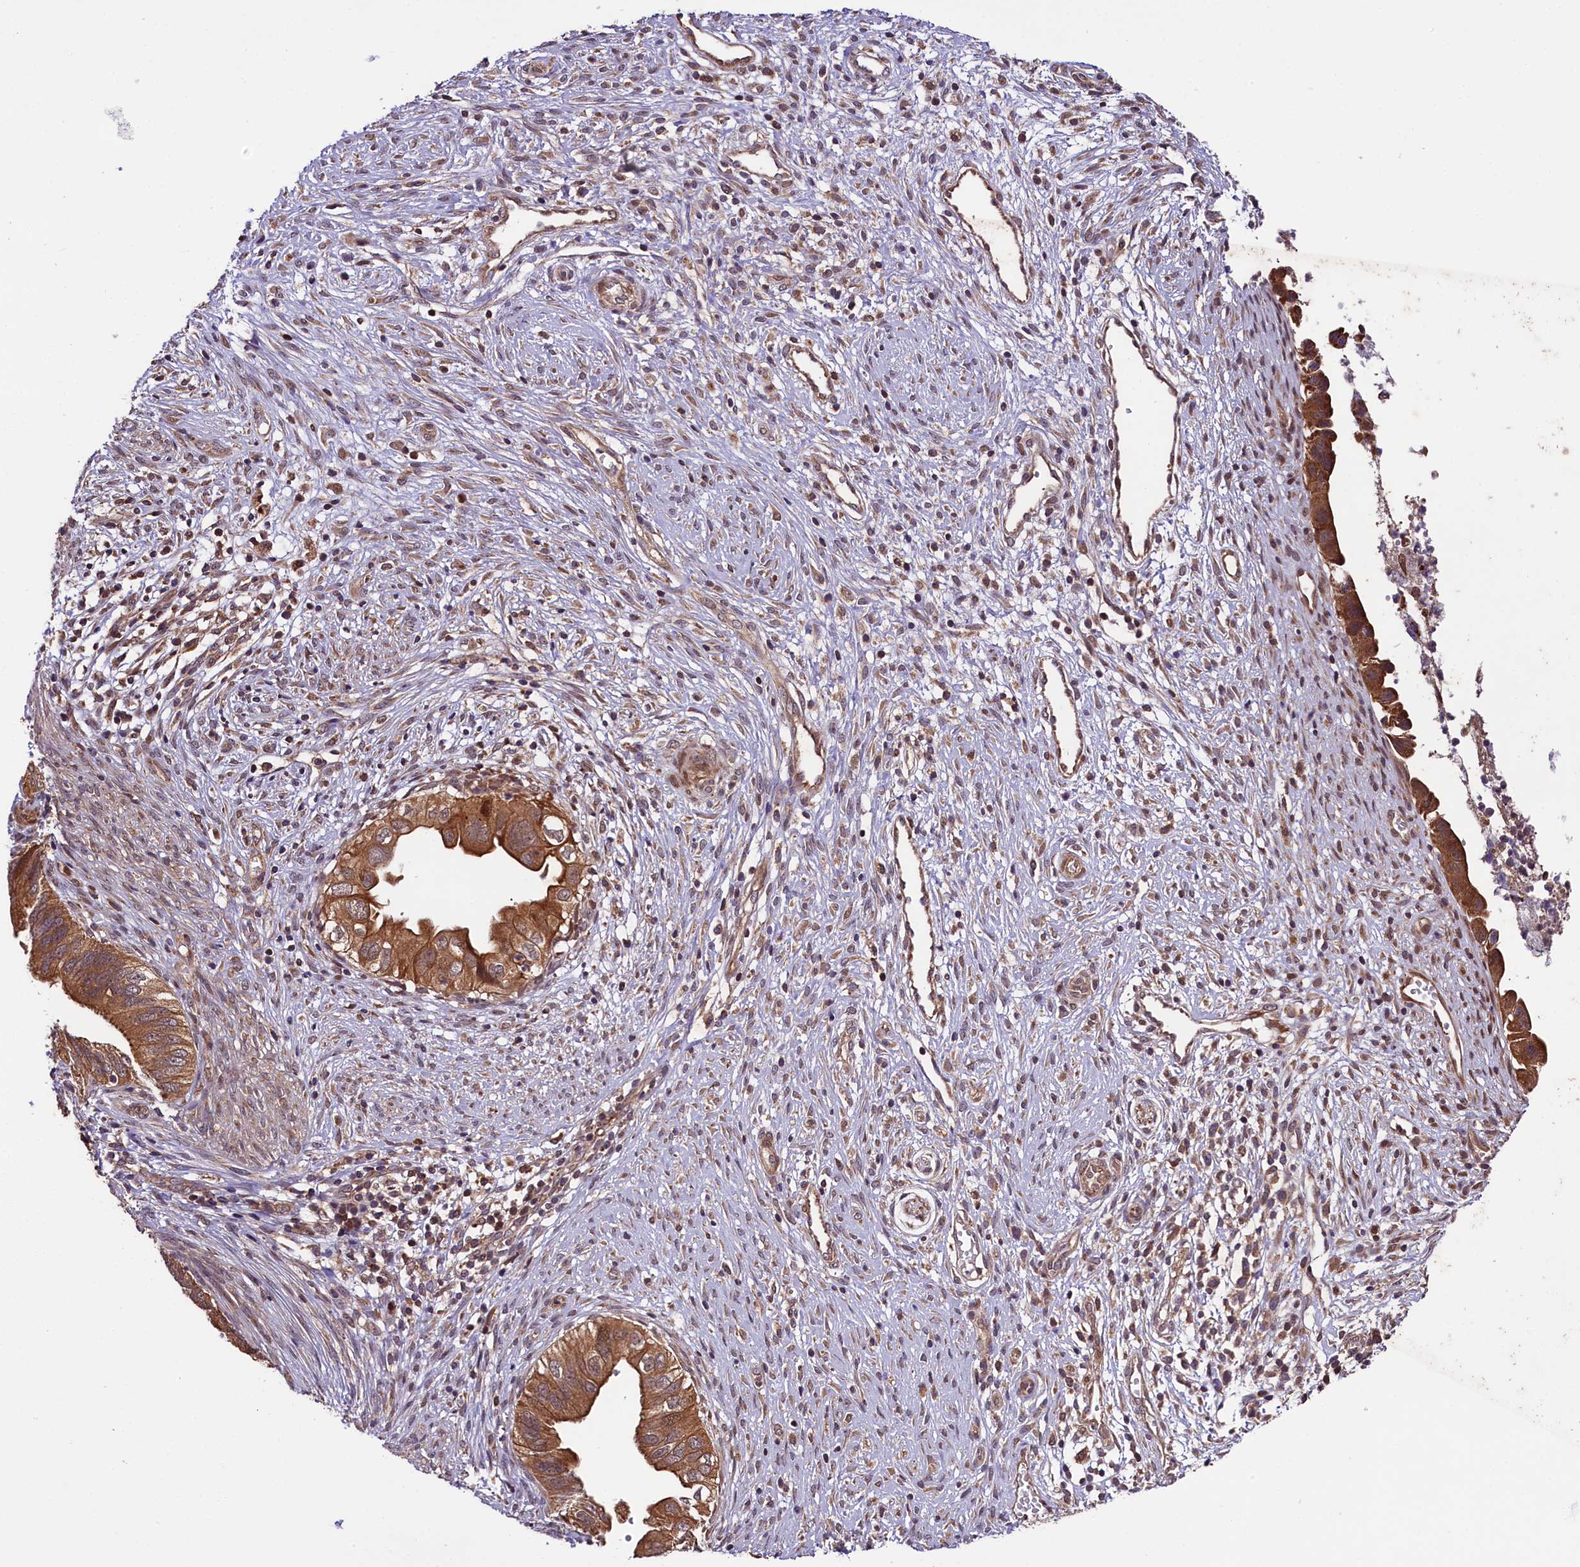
{"staining": {"intensity": "moderate", "quantity": ">75%", "location": "cytoplasmic/membranous"}, "tissue": "cervical cancer", "cell_type": "Tumor cells", "image_type": "cancer", "snomed": [{"axis": "morphology", "description": "Adenocarcinoma, NOS"}, {"axis": "topography", "description": "Cervix"}], "caption": "Immunohistochemistry photomicrograph of human cervical cancer stained for a protein (brown), which reveals medium levels of moderate cytoplasmic/membranous positivity in approximately >75% of tumor cells.", "gene": "DOHH", "patient": {"sex": "female", "age": 42}}